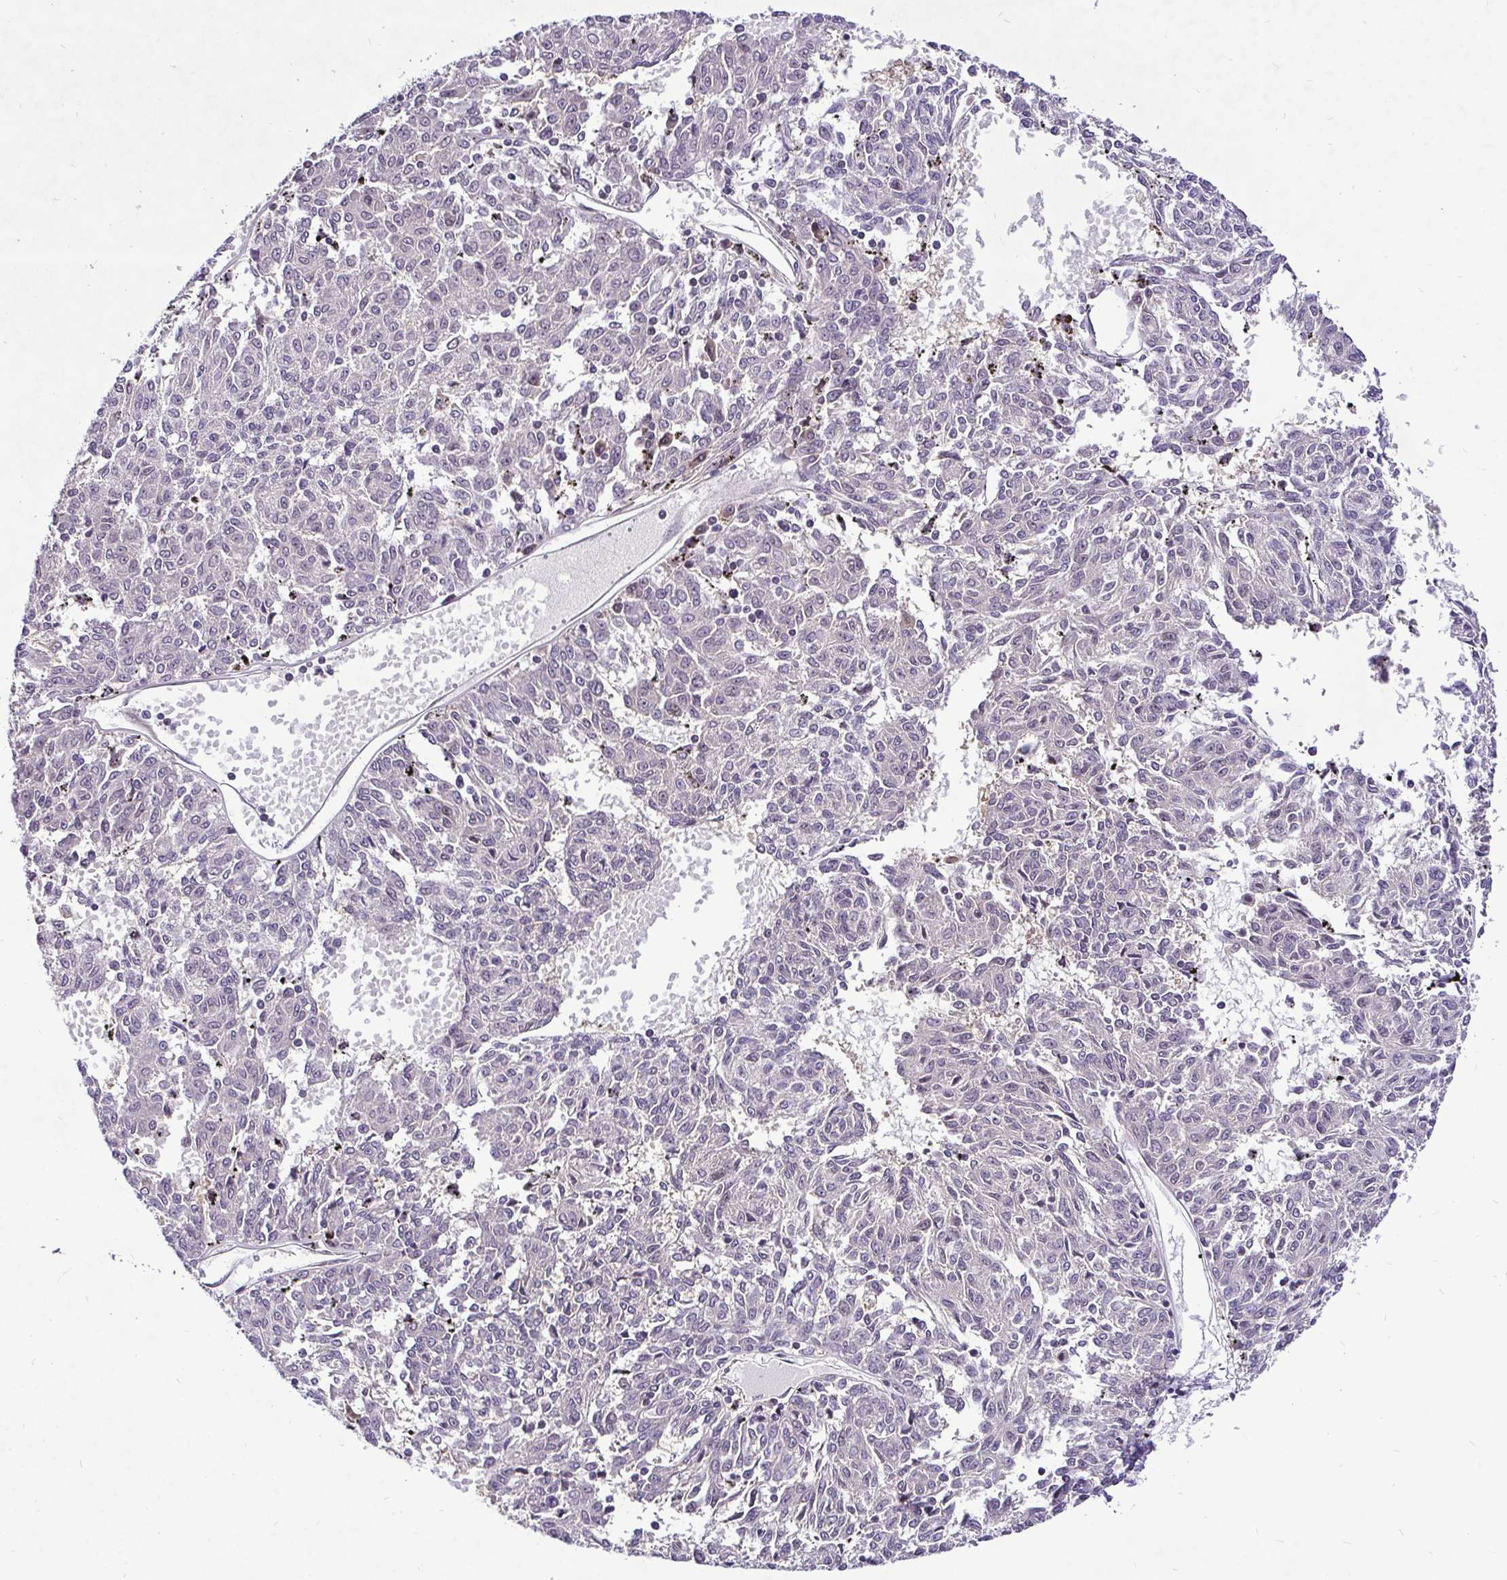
{"staining": {"intensity": "negative", "quantity": "none", "location": "none"}, "tissue": "melanoma", "cell_type": "Tumor cells", "image_type": "cancer", "snomed": [{"axis": "morphology", "description": "Malignant melanoma, NOS"}, {"axis": "topography", "description": "Skin"}], "caption": "A high-resolution micrograph shows immunohistochemistry (IHC) staining of melanoma, which reveals no significant staining in tumor cells.", "gene": "UBE2M", "patient": {"sex": "female", "age": 72}}